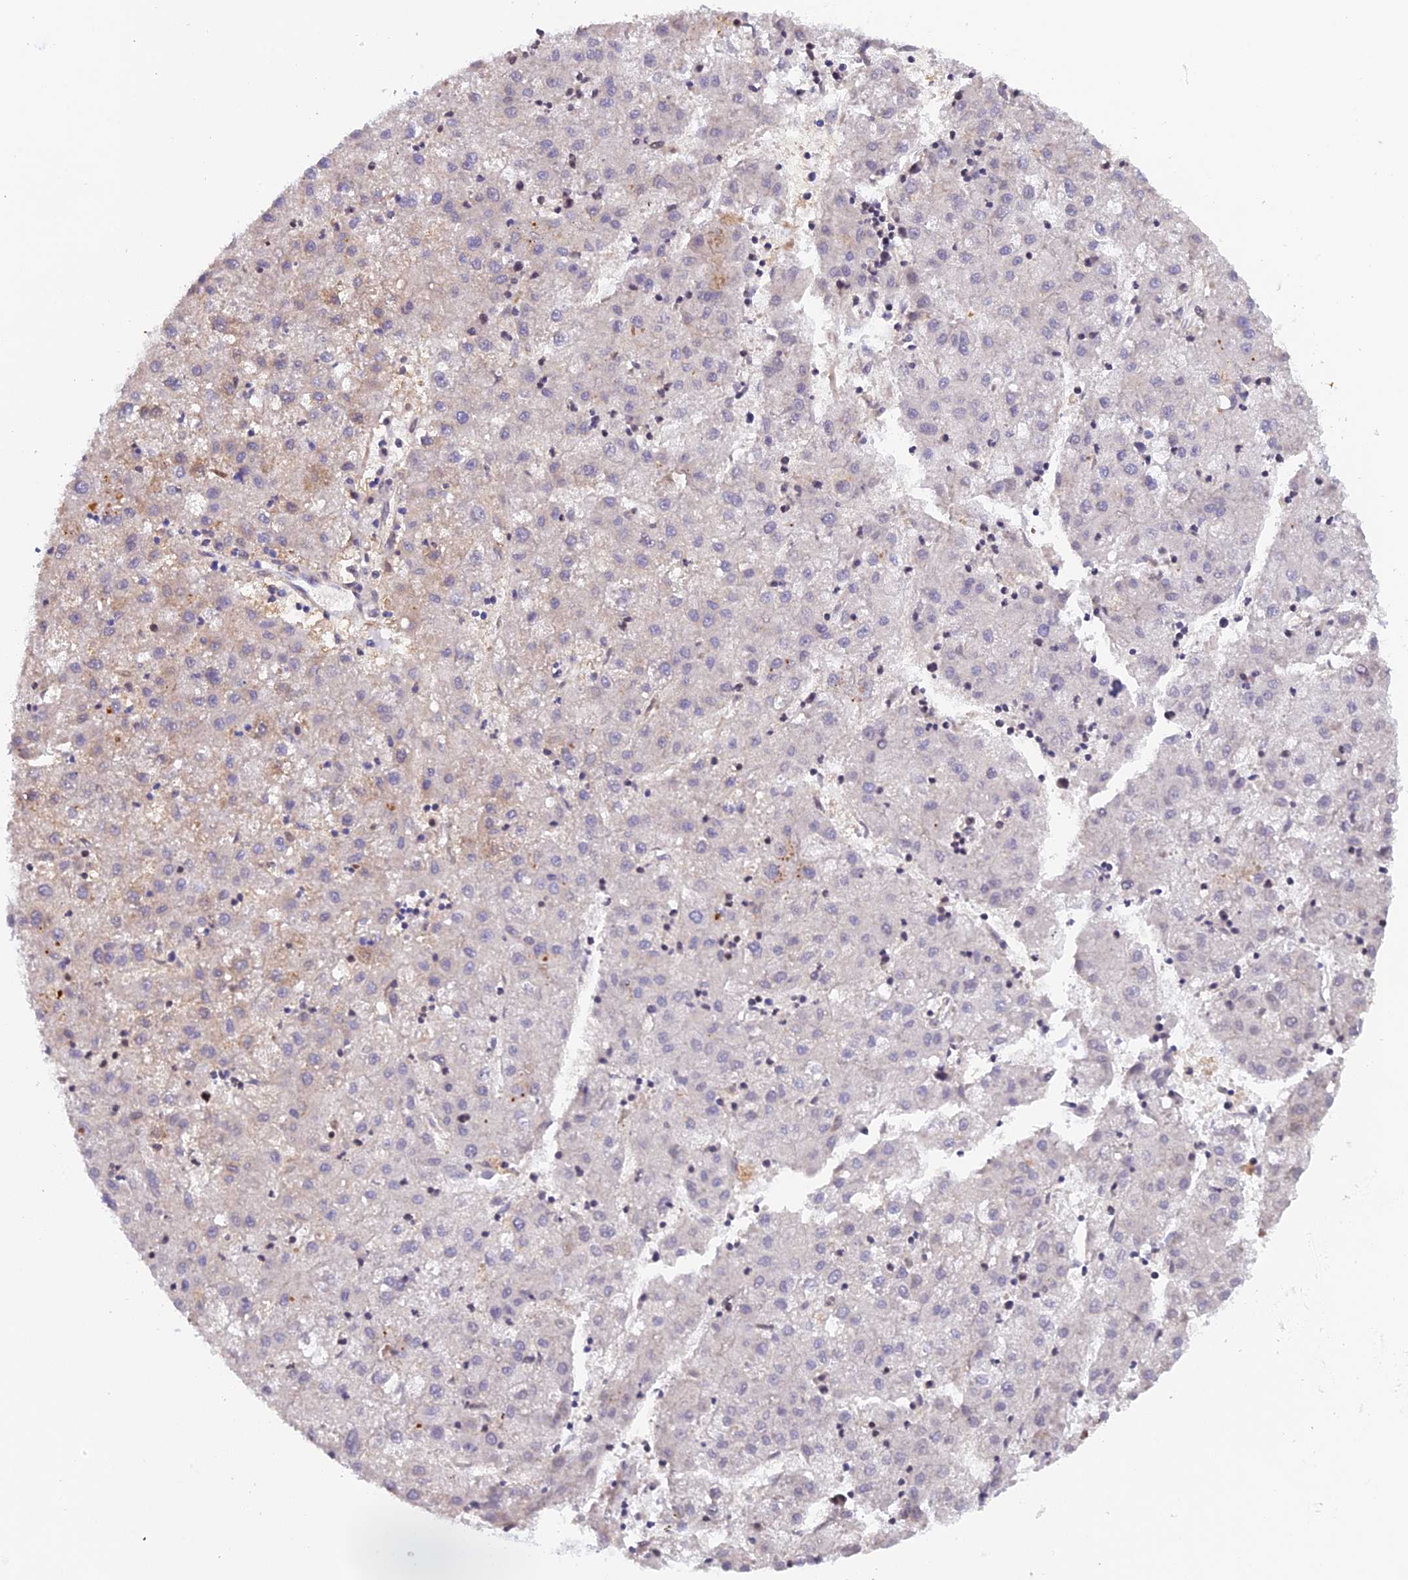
{"staining": {"intensity": "negative", "quantity": "none", "location": "none"}, "tissue": "liver cancer", "cell_type": "Tumor cells", "image_type": "cancer", "snomed": [{"axis": "morphology", "description": "Carcinoma, Hepatocellular, NOS"}, {"axis": "topography", "description": "Liver"}], "caption": "The IHC photomicrograph has no significant positivity in tumor cells of liver cancer tissue.", "gene": "FZR1", "patient": {"sex": "male", "age": 72}}